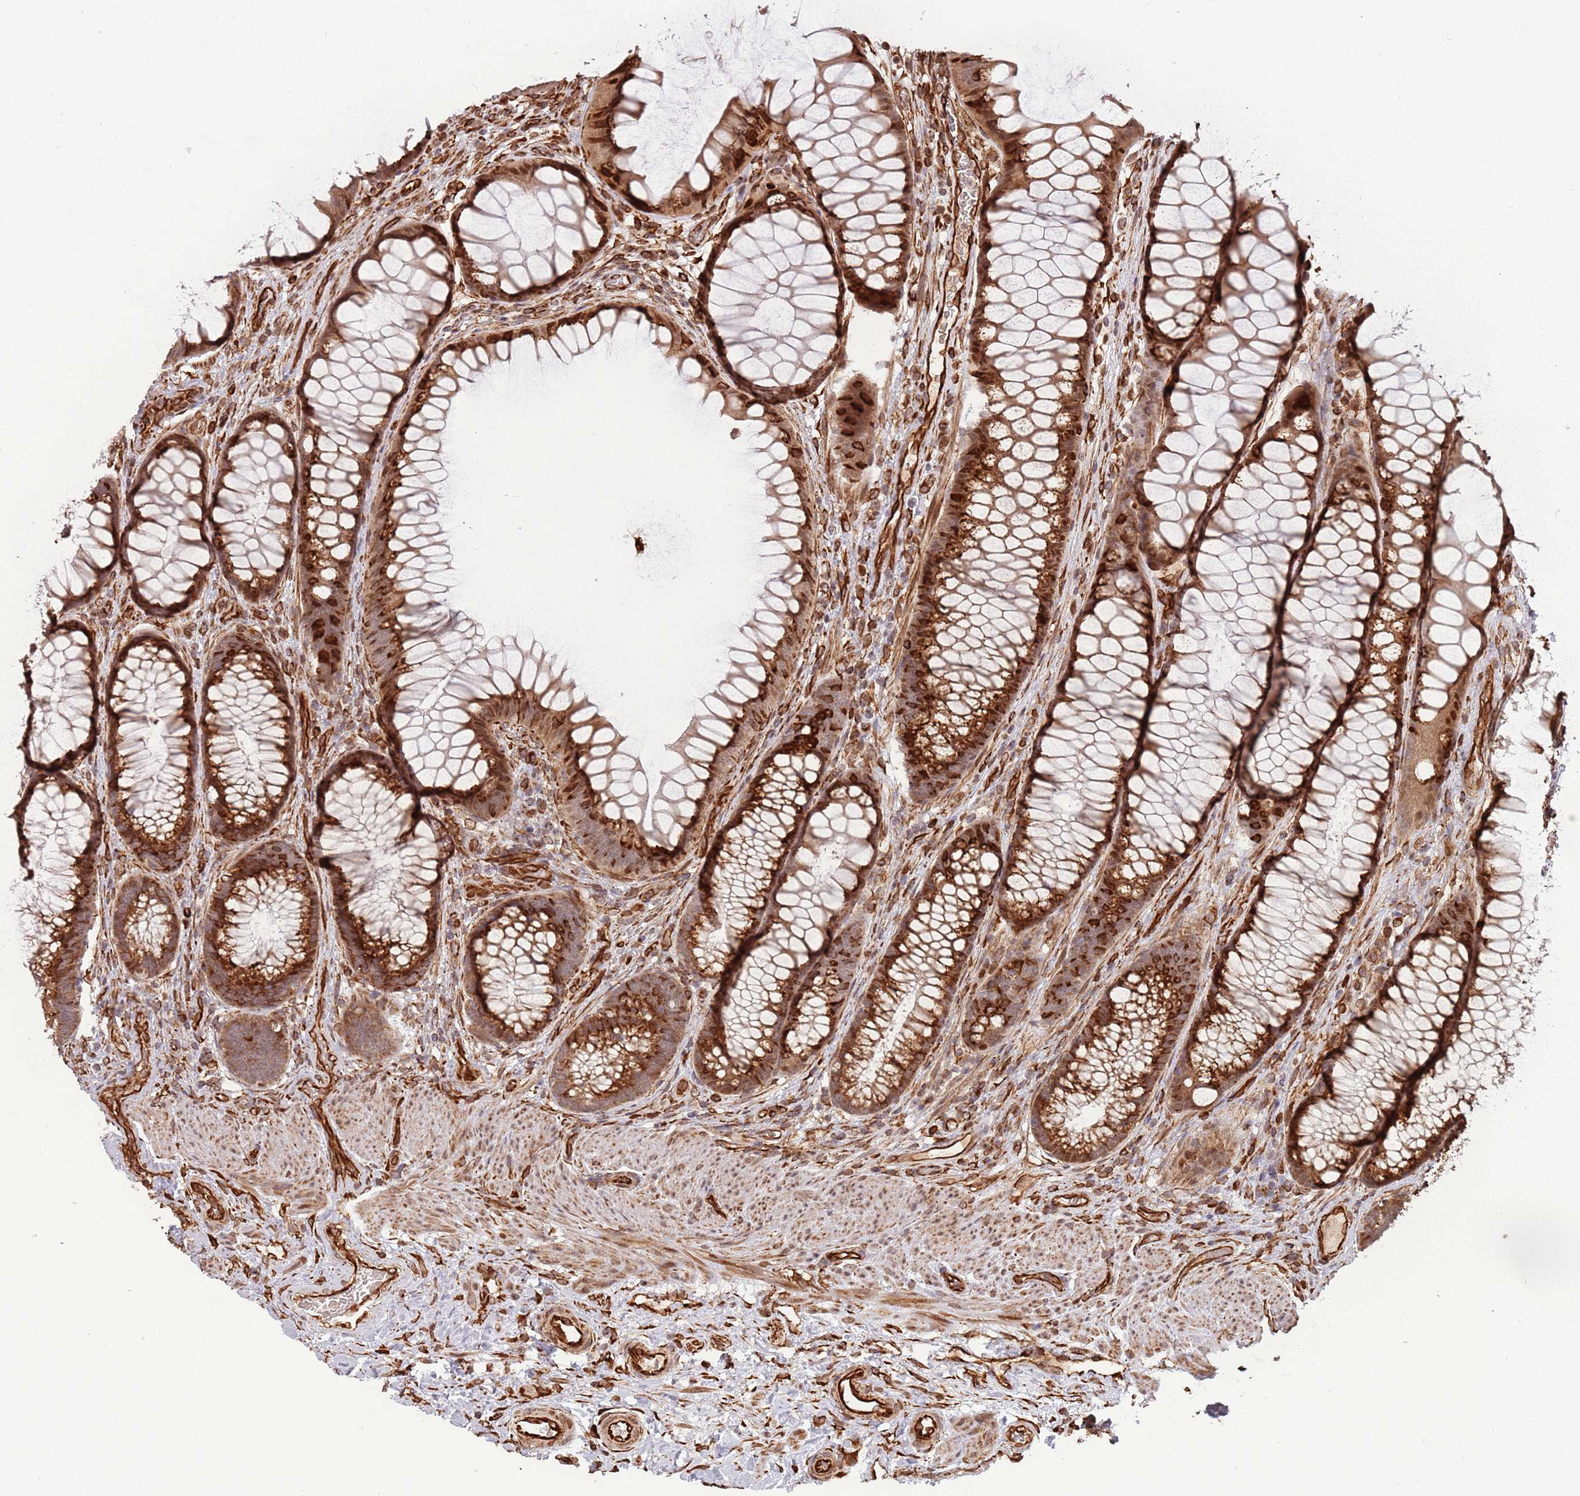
{"staining": {"intensity": "strong", "quantity": ">75%", "location": "cytoplasmic/membranous,nuclear"}, "tissue": "colon", "cell_type": "Endothelial cells", "image_type": "normal", "snomed": [{"axis": "morphology", "description": "Normal tissue, NOS"}, {"axis": "topography", "description": "Colon"}], "caption": "Immunohistochemistry staining of unremarkable colon, which shows high levels of strong cytoplasmic/membranous,nuclear expression in approximately >75% of endothelial cells indicating strong cytoplasmic/membranous,nuclear protein staining. The staining was performed using DAB (3,3'-diaminobenzidine) (brown) for protein detection and nuclei were counterstained in hematoxylin (blue).", "gene": "ADAMTS3", "patient": {"sex": "female", "age": 82}}